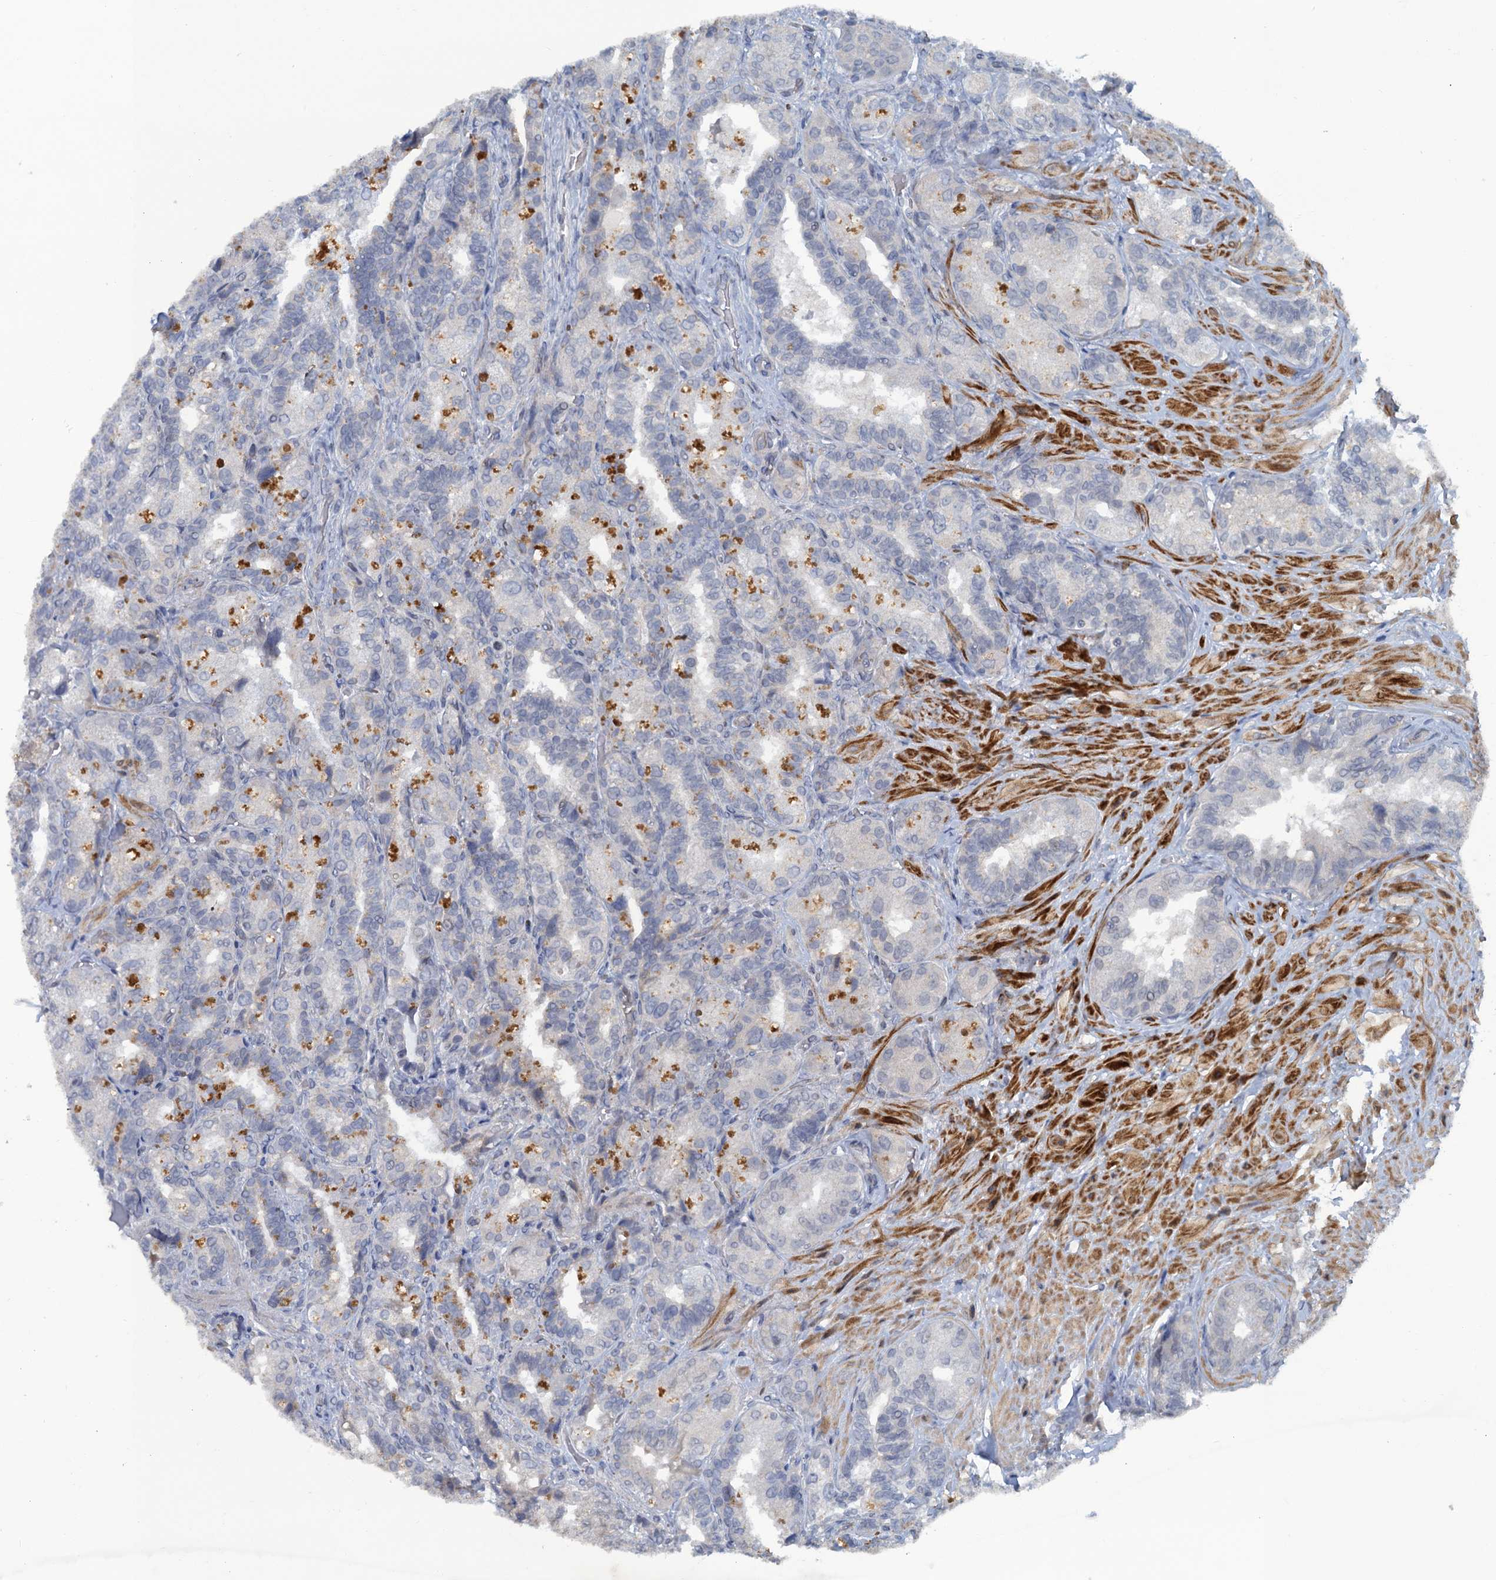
{"staining": {"intensity": "negative", "quantity": "none", "location": "none"}, "tissue": "seminal vesicle", "cell_type": "Glandular cells", "image_type": "normal", "snomed": [{"axis": "morphology", "description": "Normal tissue, NOS"}, {"axis": "topography", "description": "Prostate and seminal vesicle, NOS"}, {"axis": "topography", "description": "Prostate"}, {"axis": "topography", "description": "Seminal veicle"}], "caption": "Immunohistochemistry (IHC) of normal seminal vesicle reveals no expression in glandular cells.", "gene": "MYO16", "patient": {"sex": "male", "age": 67}}